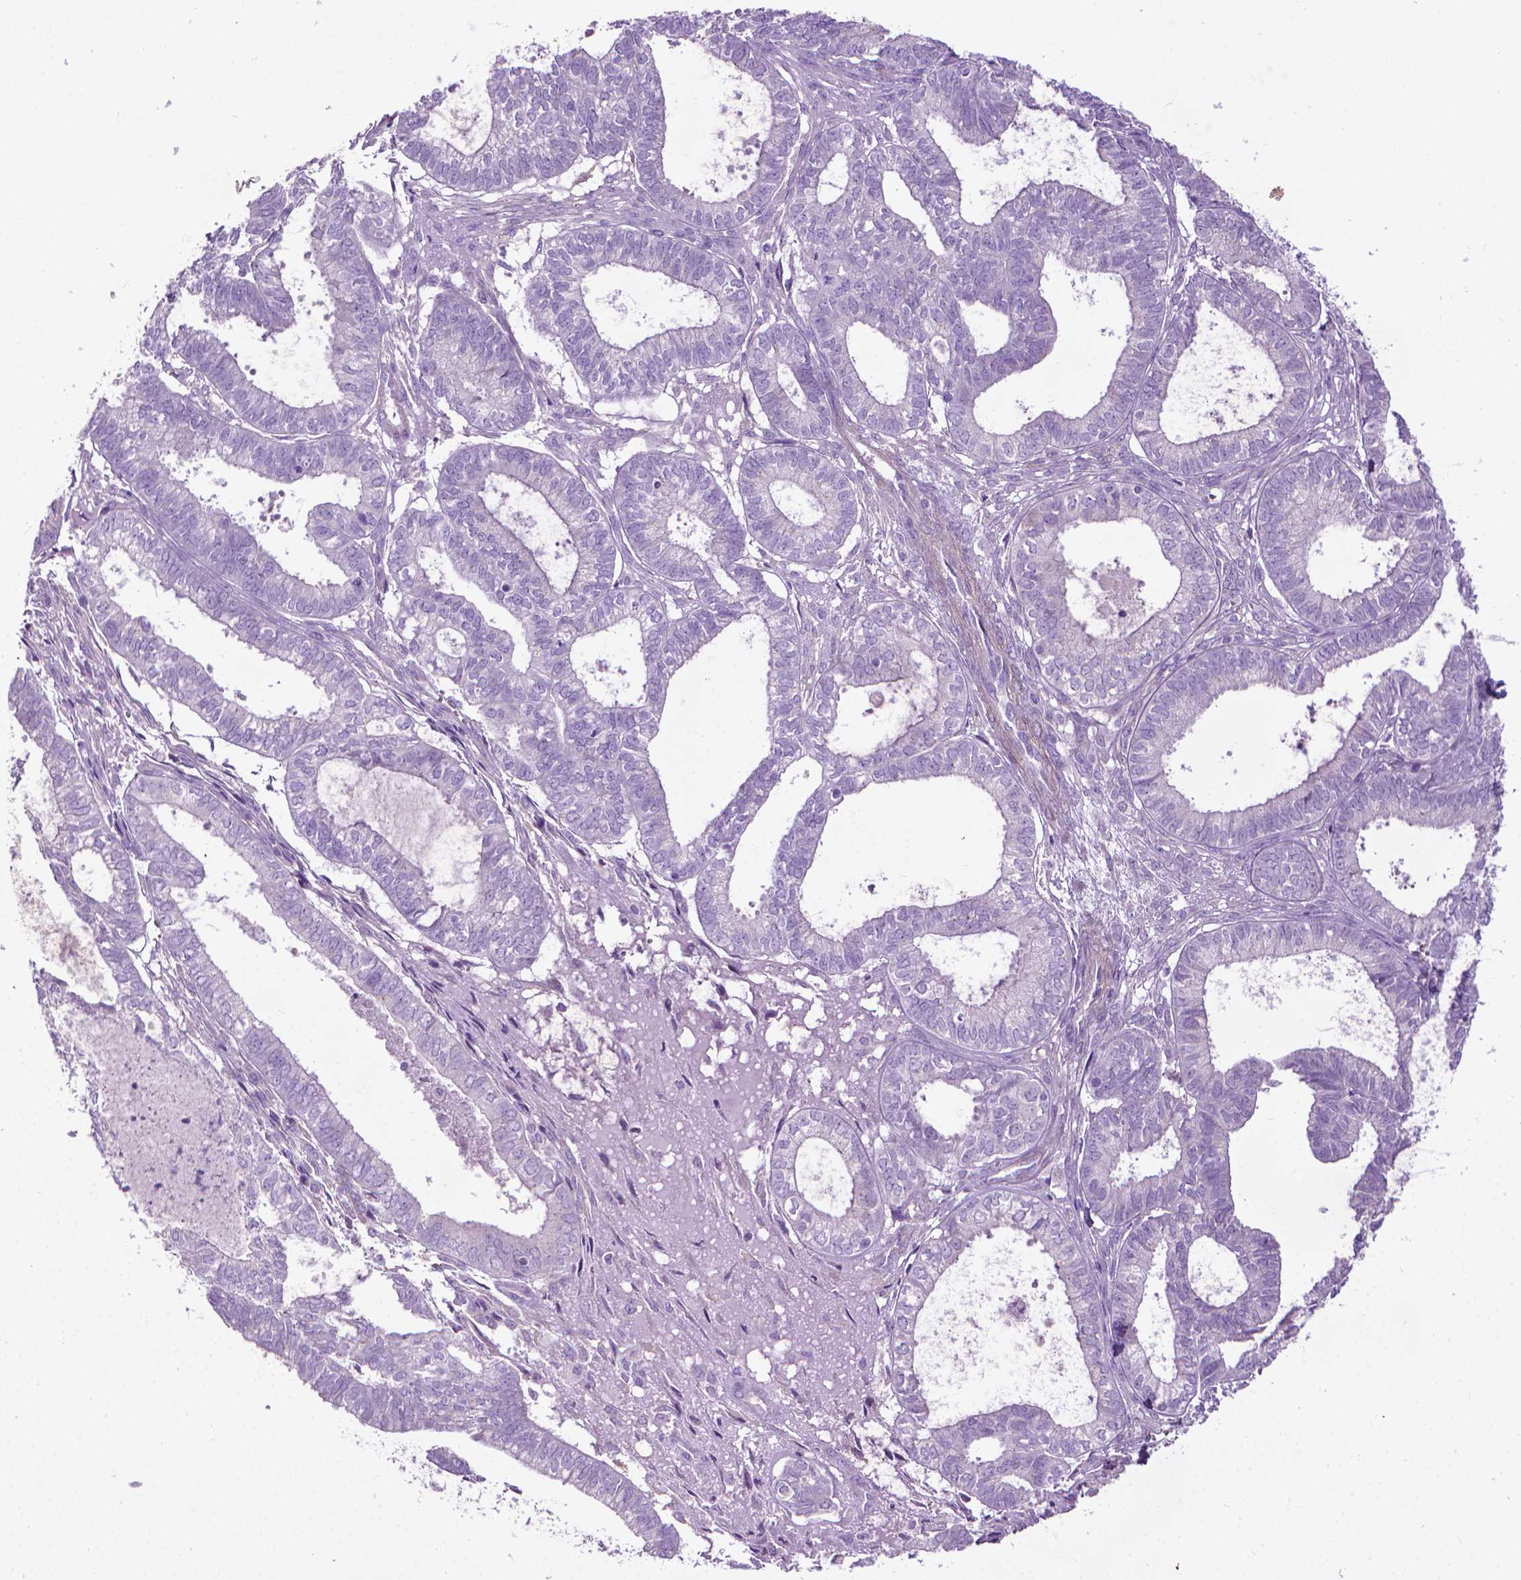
{"staining": {"intensity": "negative", "quantity": "none", "location": "none"}, "tissue": "ovarian cancer", "cell_type": "Tumor cells", "image_type": "cancer", "snomed": [{"axis": "morphology", "description": "Carcinoma, endometroid"}, {"axis": "topography", "description": "Ovary"}], "caption": "Immunohistochemical staining of ovarian cancer (endometroid carcinoma) exhibits no significant expression in tumor cells.", "gene": "AQP10", "patient": {"sex": "female", "age": 64}}